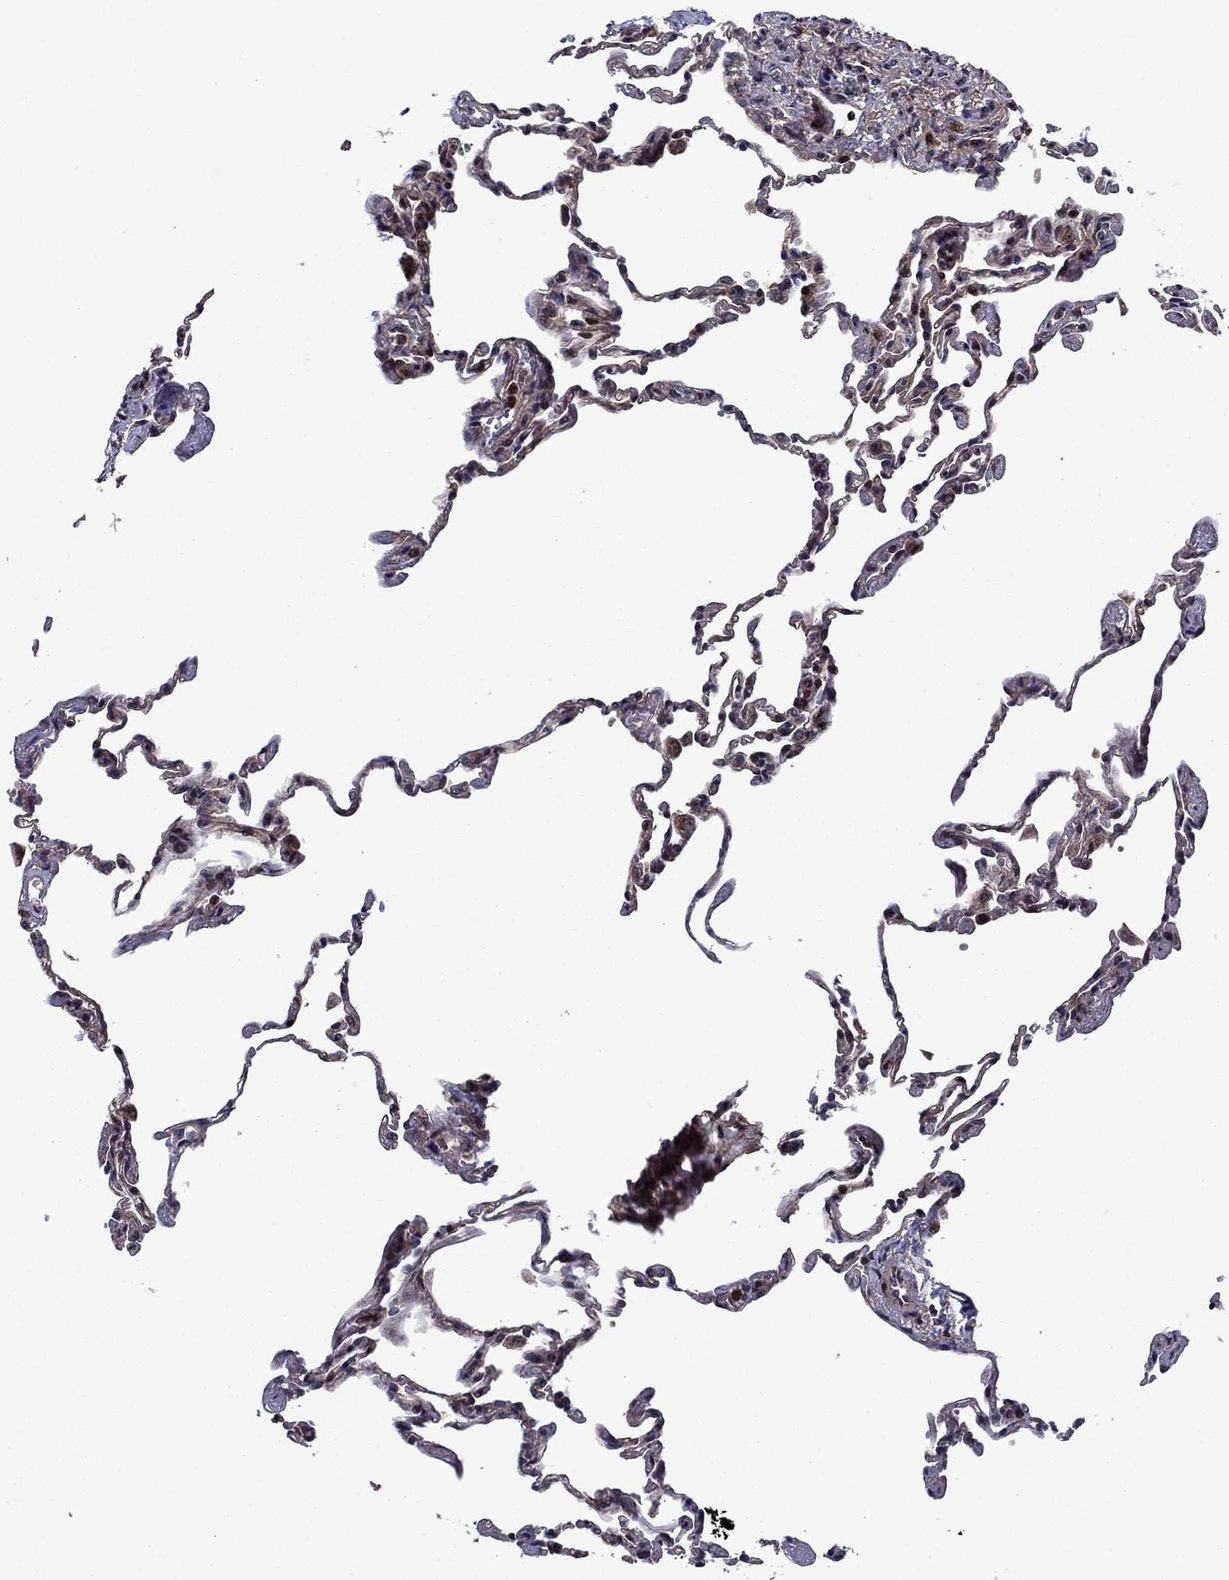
{"staining": {"intensity": "moderate", "quantity": "25%-75%", "location": "cytoplasmic/membranous,nuclear"}, "tissue": "lung", "cell_type": "Alveolar cells", "image_type": "normal", "snomed": [{"axis": "morphology", "description": "Normal tissue, NOS"}, {"axis": "topography", "description": "Lung"}], "caption": "Alveolar cells display moderate cytoplasmic/membranous,nuclear expression in approximately 25%-75% of cells in benign lung.", "gene": "AGTPBP1", "patient": {"sex": "female", "age": 57}}